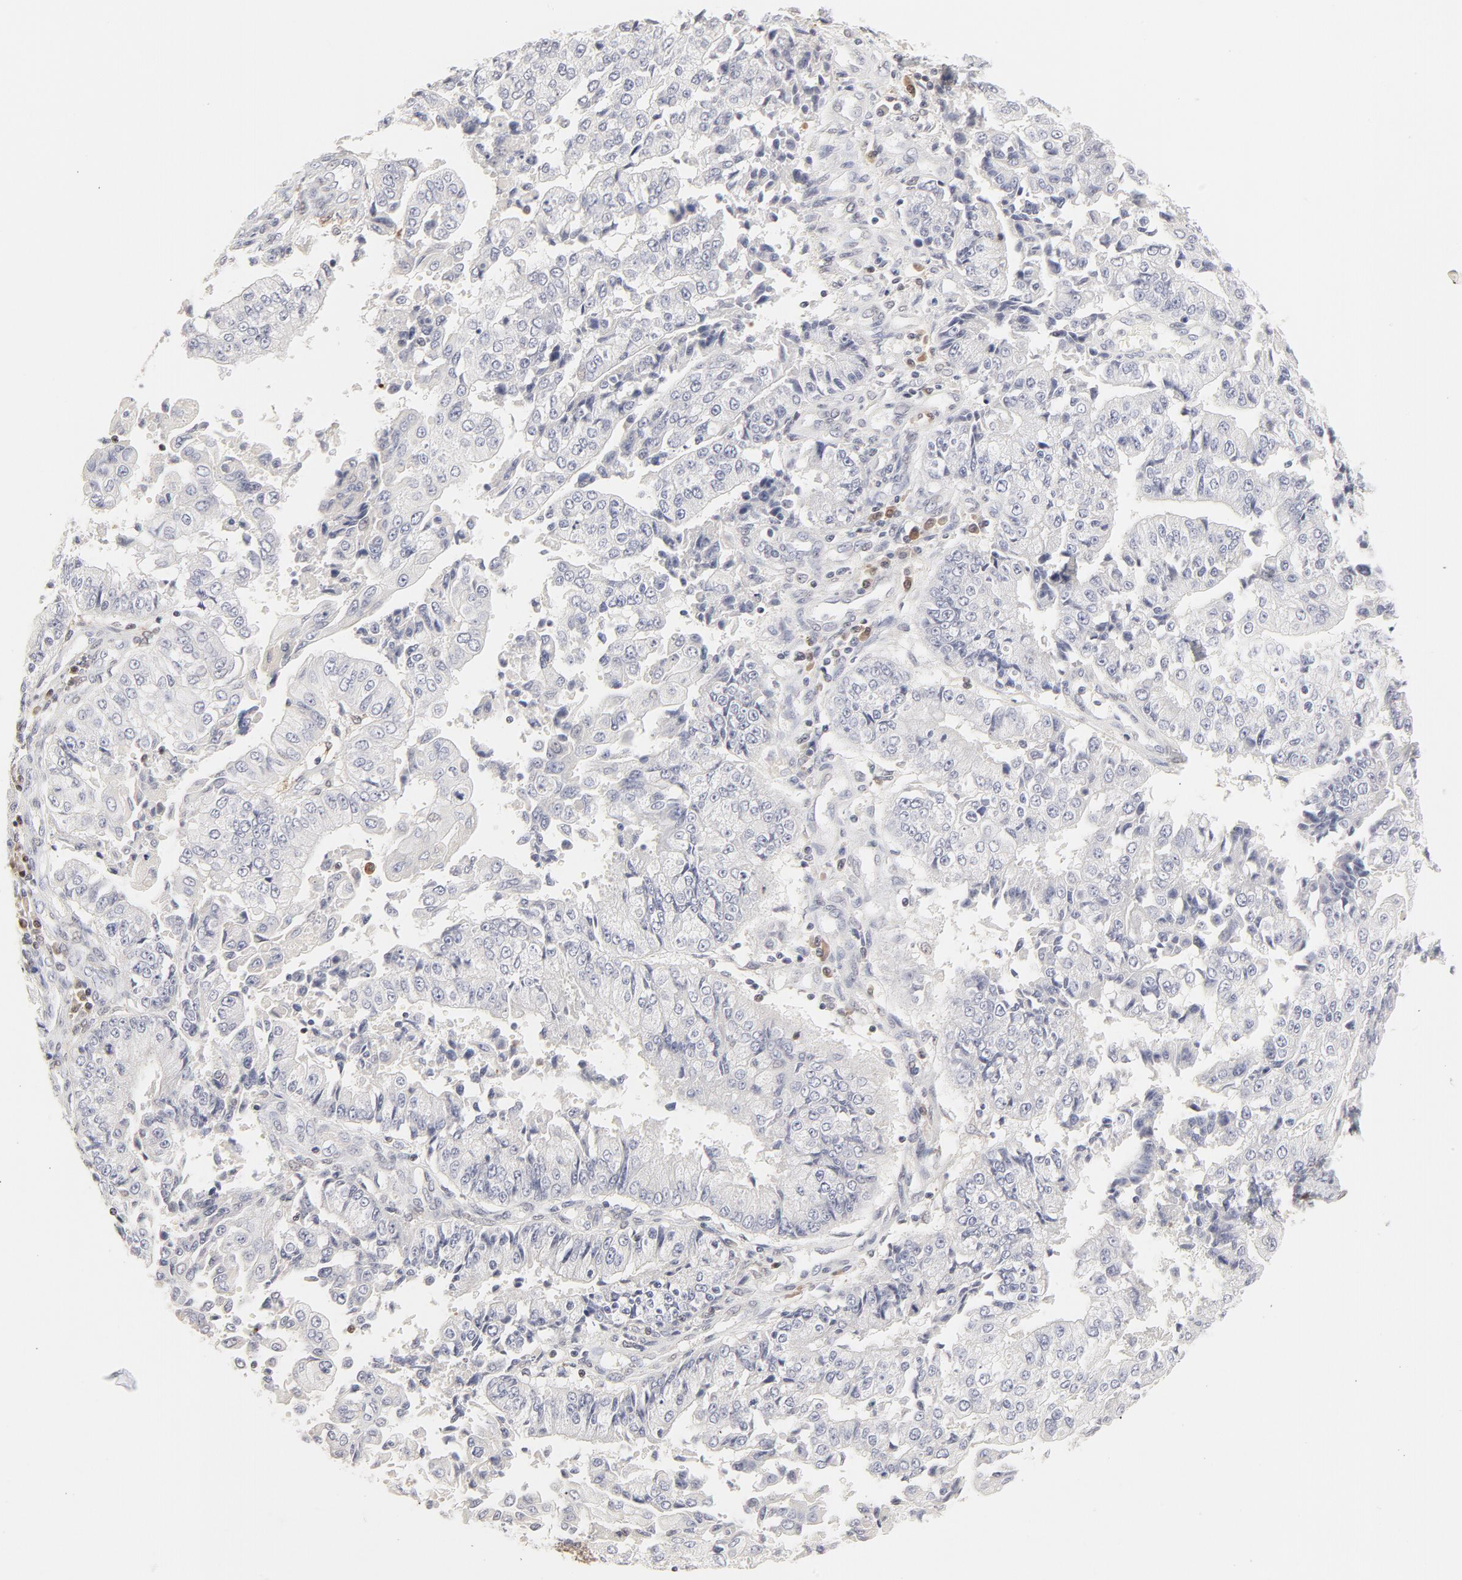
{"staining": {"intensity": "negative", "quantity": "none", "location": "none"}, "tissue": "endometrial cancer", "cell_type": "Tumor cells", "image_type": "cancer", "snomed": [{"axis": "morphology", "description": "Adenocarcinoma, NOS"}, {"axis": "topography", "description": "Endometrium"}], "caption": "DAB immunohistochemical staining of human endometrial cancer (adenocarcinoma) shows no significant expression in tumor cells.", "gene": "CDK6", "patient": {"sex": "female", "age": 75}}